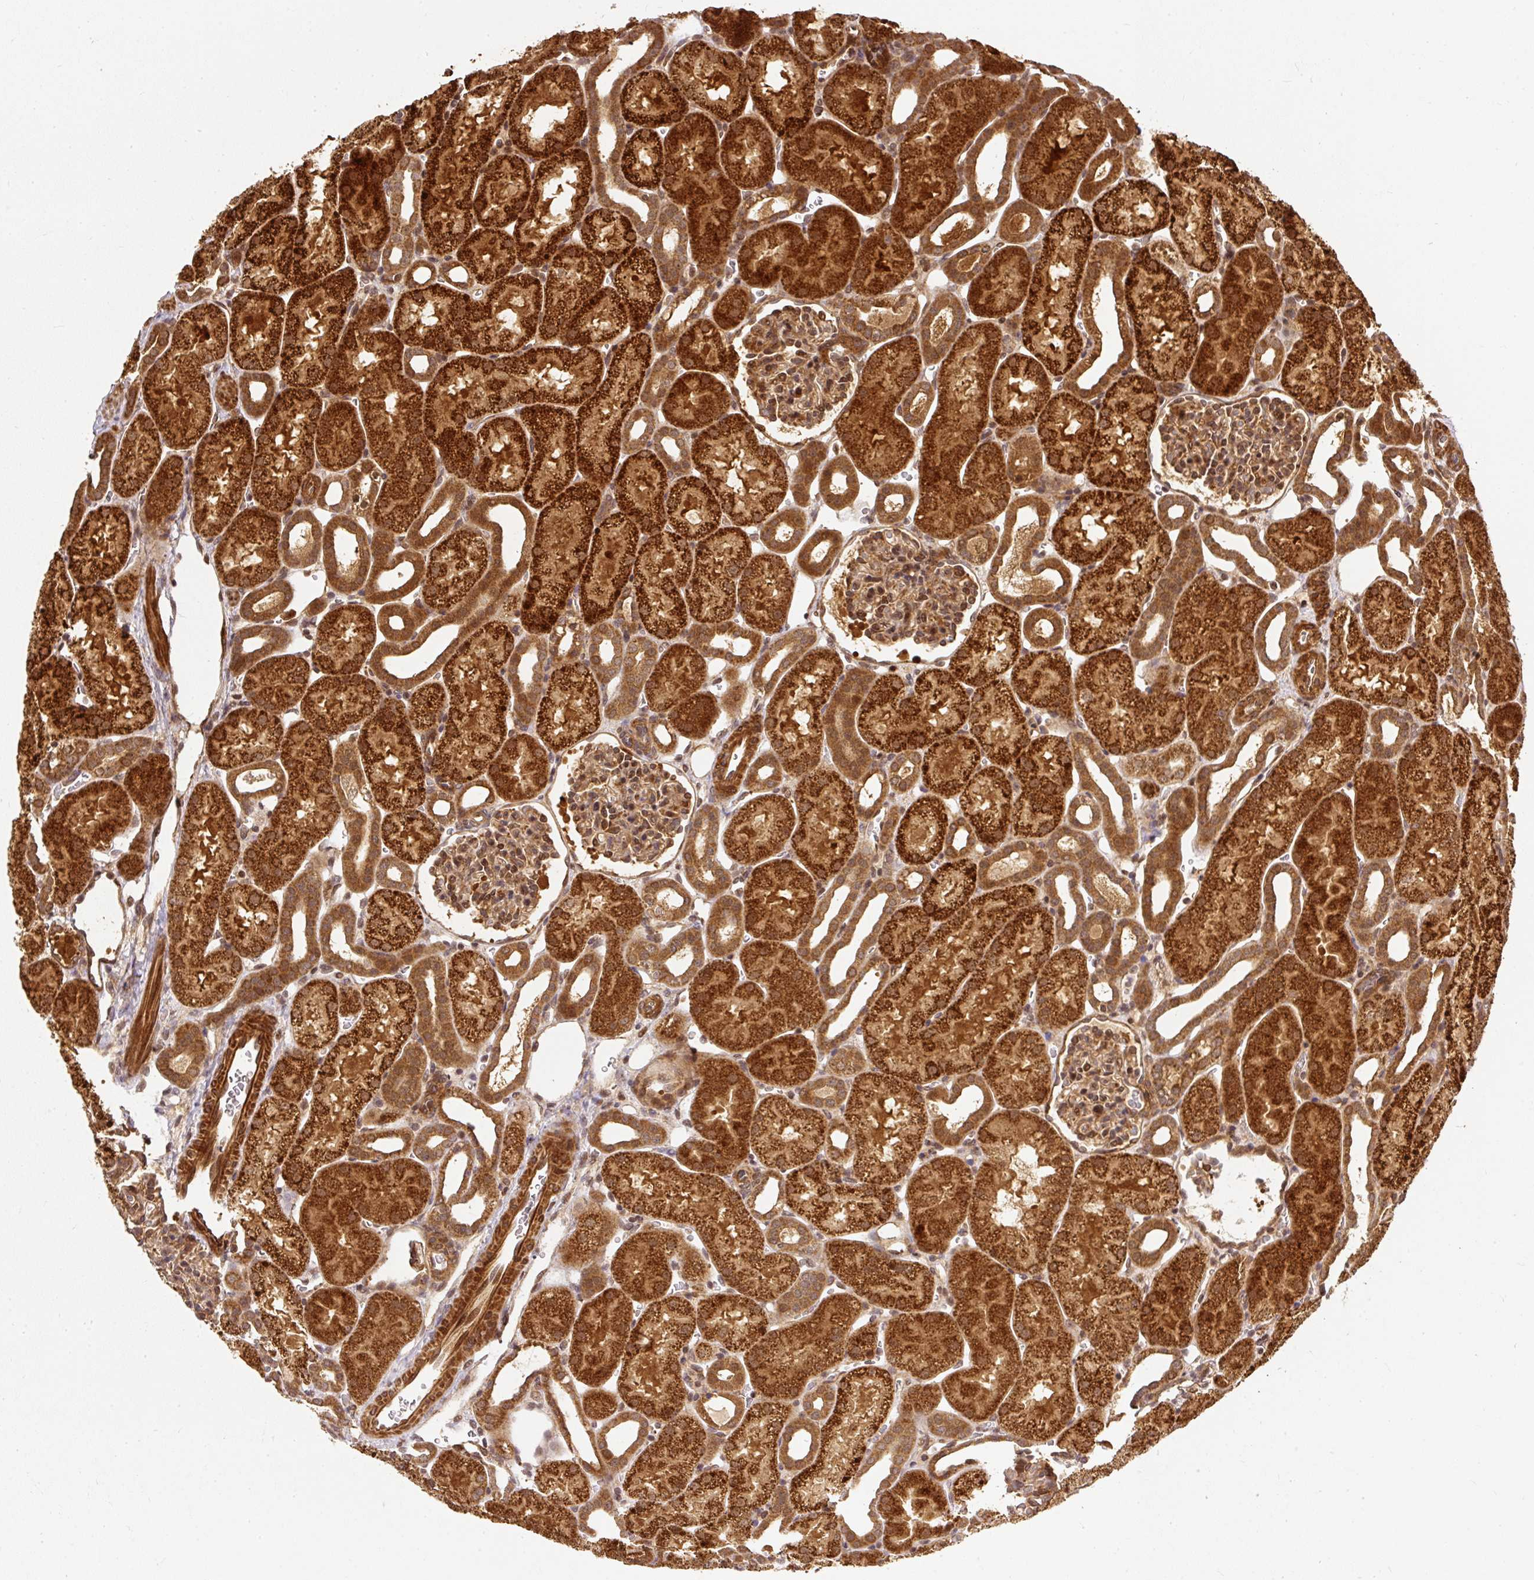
{"staining": {"intensity": "moderate", "quantity": ">75%", "location": "cytoplasmic/membranous,nuclear"}, "tissue": "kidney", "cell_type": "Cells in glomeruli", "image_type": "normal", "snomed": [{"axis": "morphology", "description": "Normal tissue, NOS"}, {"axis": "topography", "description": "Kidney"}], "caption": "Cells in glomeruli exhibit medium levels of moderate cytoplasmic/membranous,nuclear staining in about >75% of cells in unremarkable human kidney.", "gene": "PSMD1", "patient": {"sex": "male", "age": 2}}